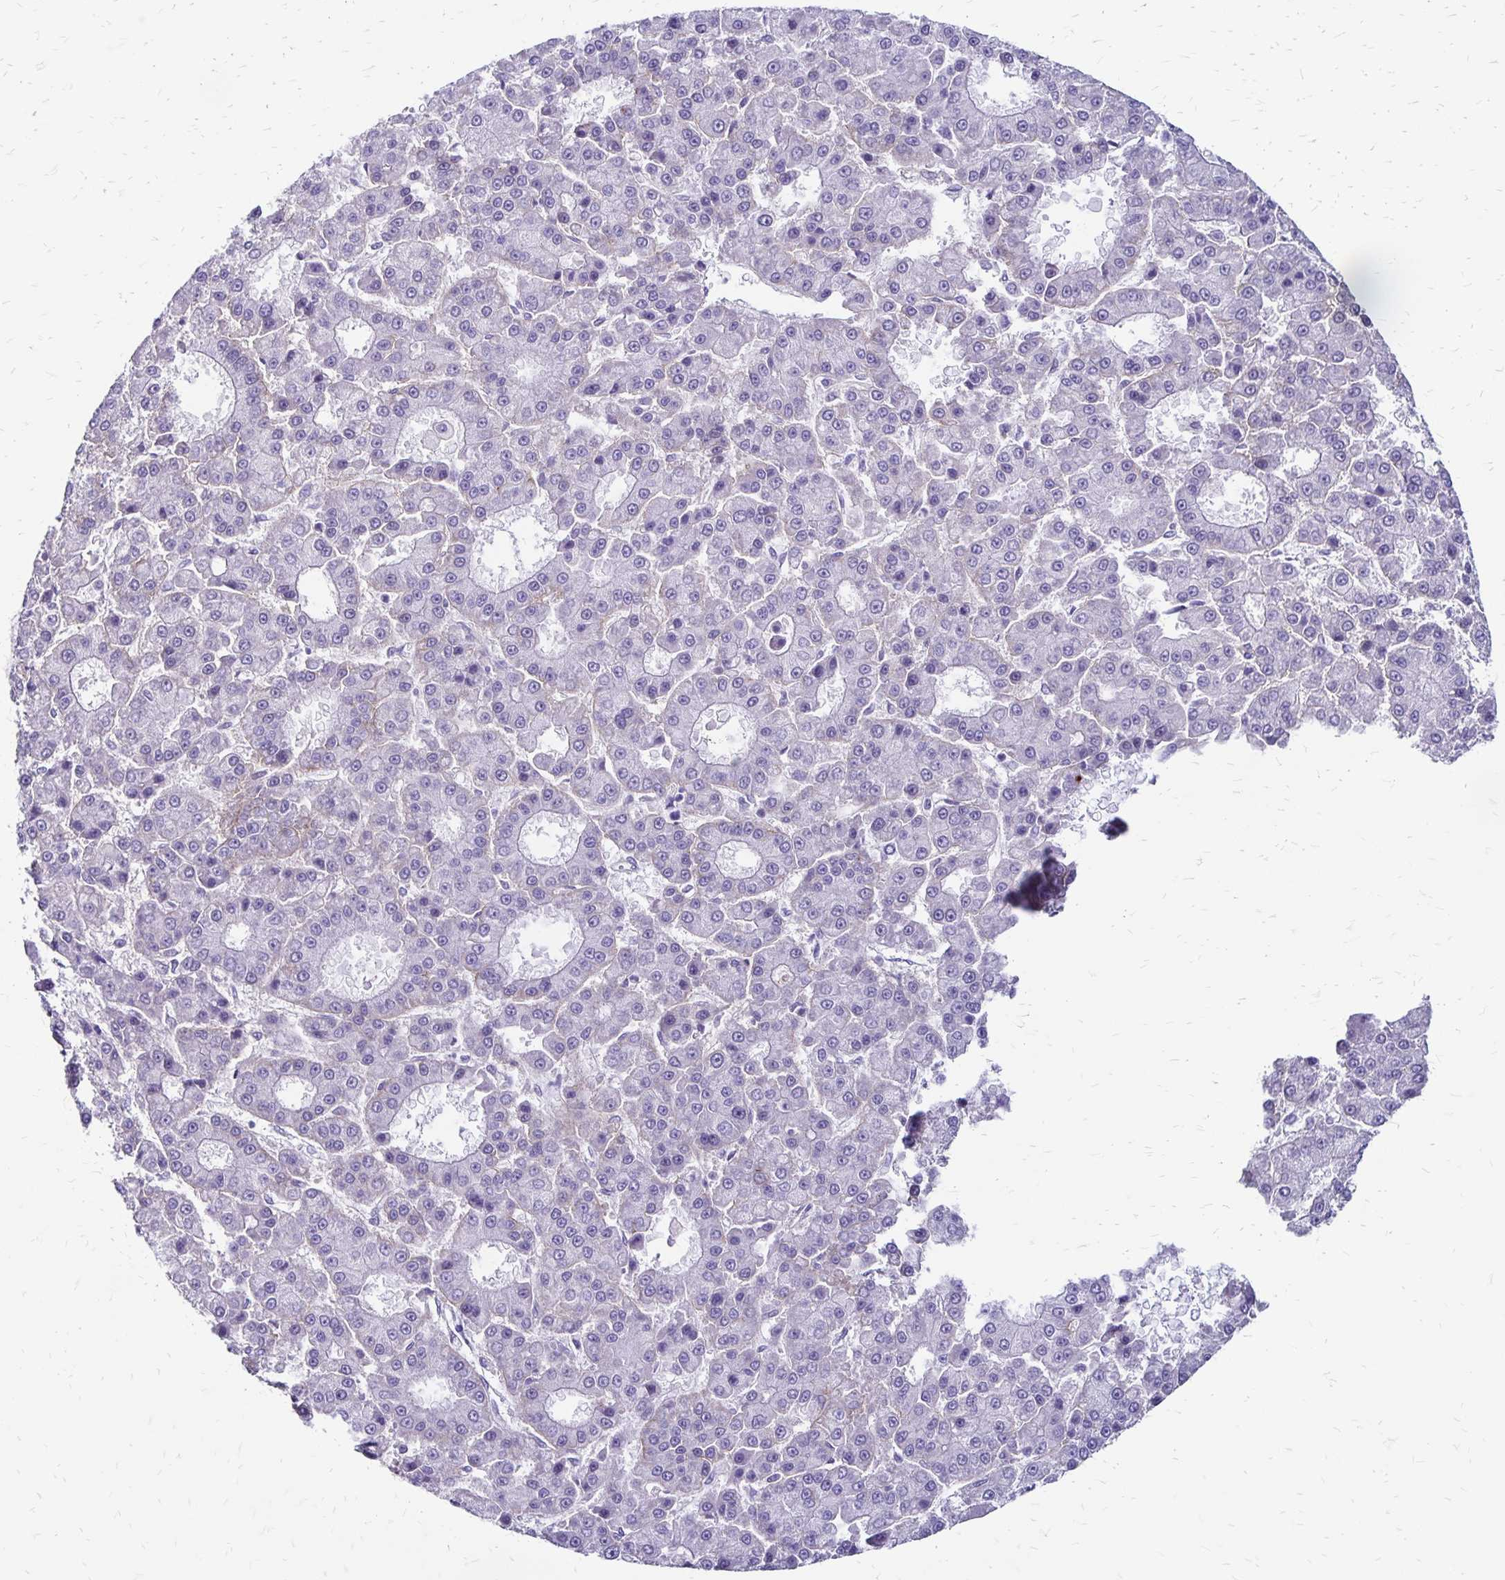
{"staining": {"intensity": "negative", "quantity": "none", "location": "none"}, "tissue": "liver cancer", "cell_type": "Tumor cells", "image_type": "cancer", "snomed": [{"axis": "morphology", "description": "Carcinoma, Hepatocellular, NOS"}, {"axis": "topography", "description": "Liver"}], "caption": "This is an IHC micrograph of human liver hepatocellular carcinoma. There is no positivity in tumor cells.", "gene": "TNS3", "patient": {"sex": "male", "age": 70}}